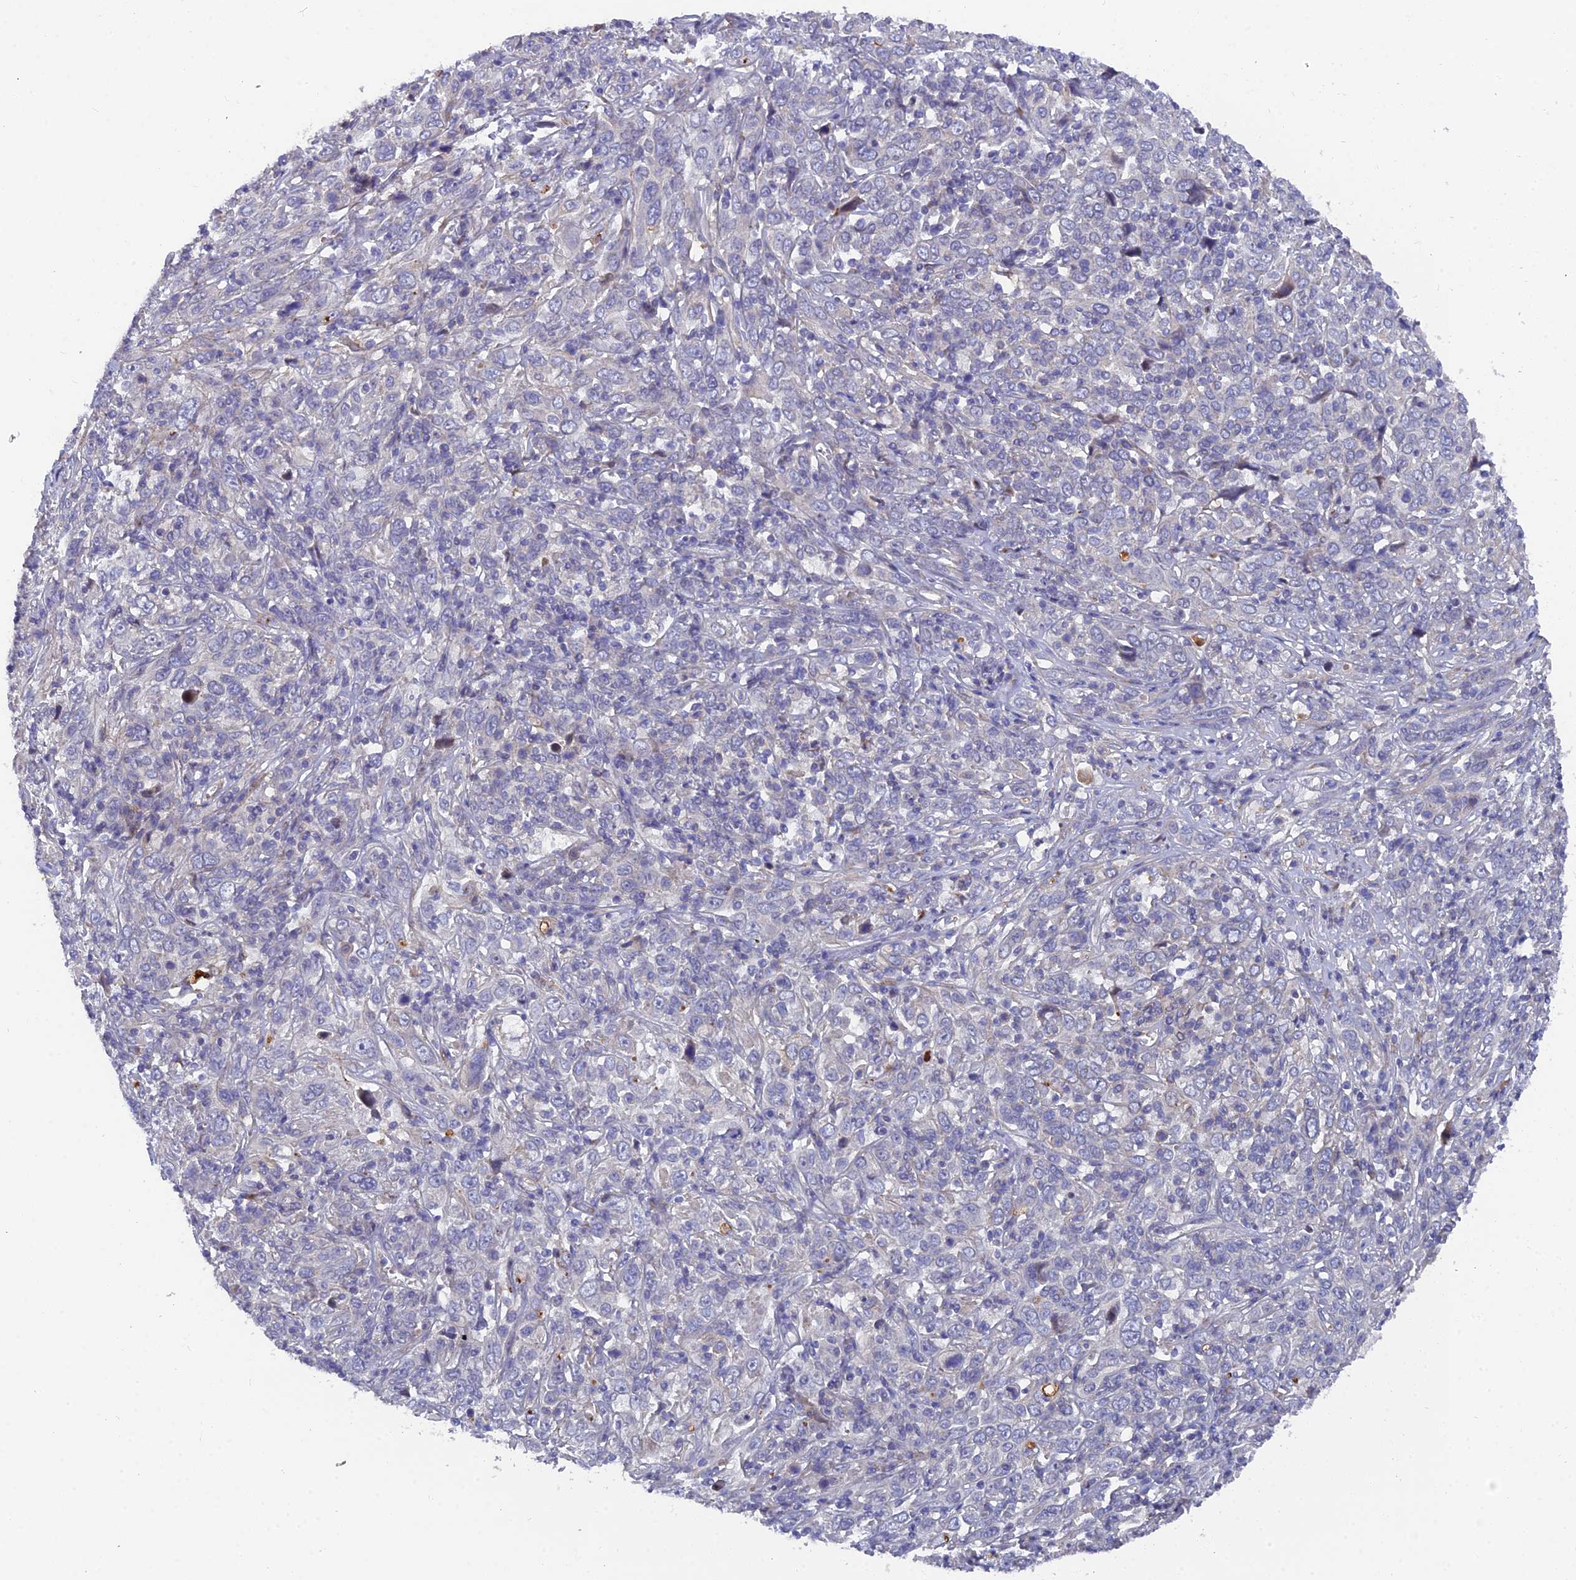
{"staining": {"intensity": "negative", "quantity": "none", "location": "none"}, "tissue": "cervical cancer", "cell_type": "Tumor cells", "image_type": "cancer", "snomed": [{"axis": "morphology", "description": "Squamous cell carcinoma, NOS"}, {"axis": "topography", "description": "Cervix"}], "caption": "Immunohistochemistry (IHC) photomicrograph of neoplastic tissue: cervical squamous cell carcinoma stained with DAB (3,3'-diaminobenzidine) demonstrates no significant protein expression in tumor cells.", "gene": "RAB28", "patient": {"sex": "female", "age": 46}}